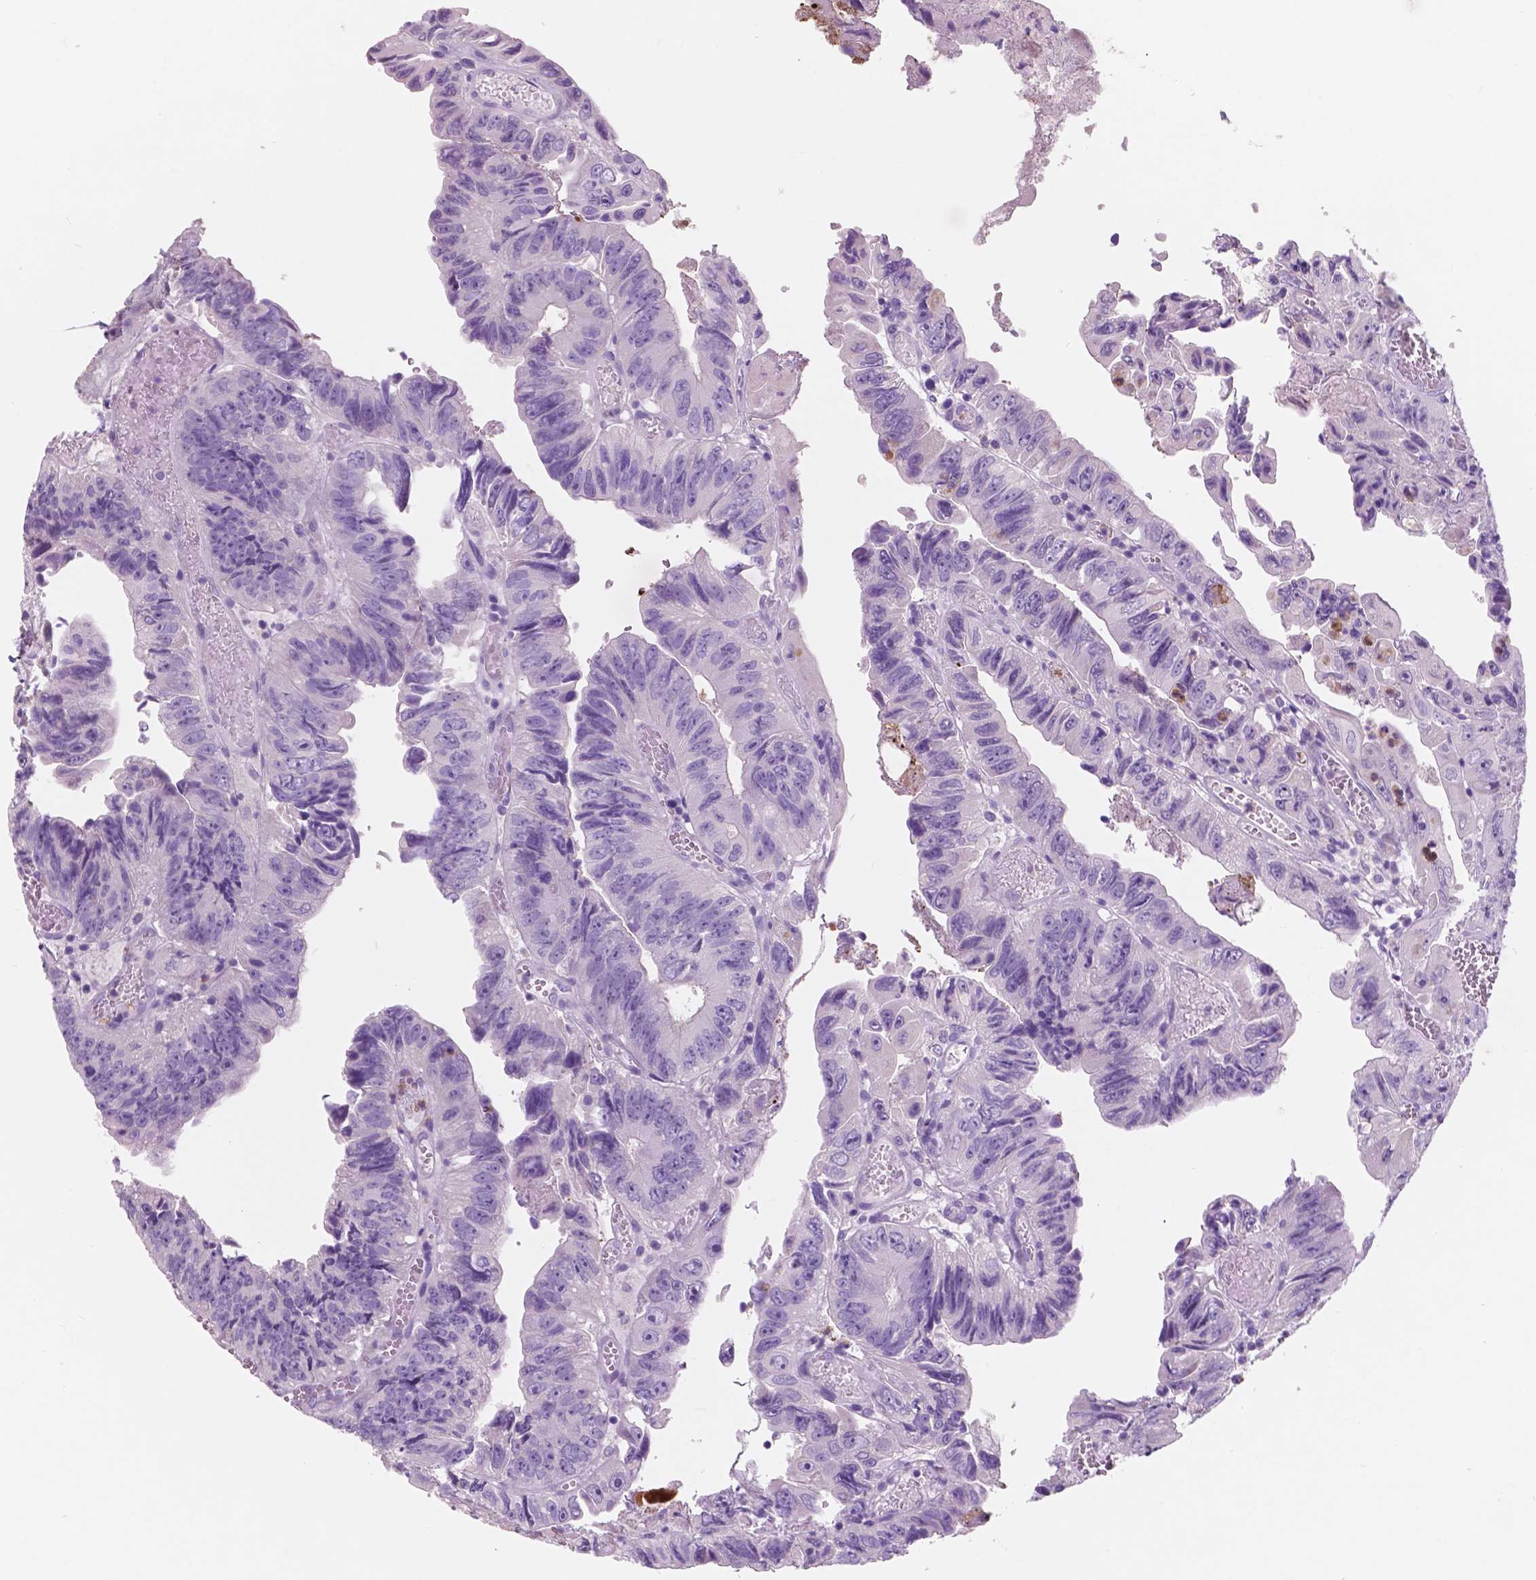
{"staining": {"intensity": "negative", "quantity": "none", "location": "none"}, "tissue": "colorectal cancer", "cell_type": "Tumor cells", "image_type": "cancer", "snomed": [{"axis": "morphology", "description": "Adenocarcinoma, NOS"}, {"axis": "topography", "description": "Colon"}], "caption": "Adenocarcinoma (colorectal) was stained to show a protein in brown. There is no significant positivity in tumor cells.", "gene": "CUZD1", "patient": {"sex": "female", "age": 84}}